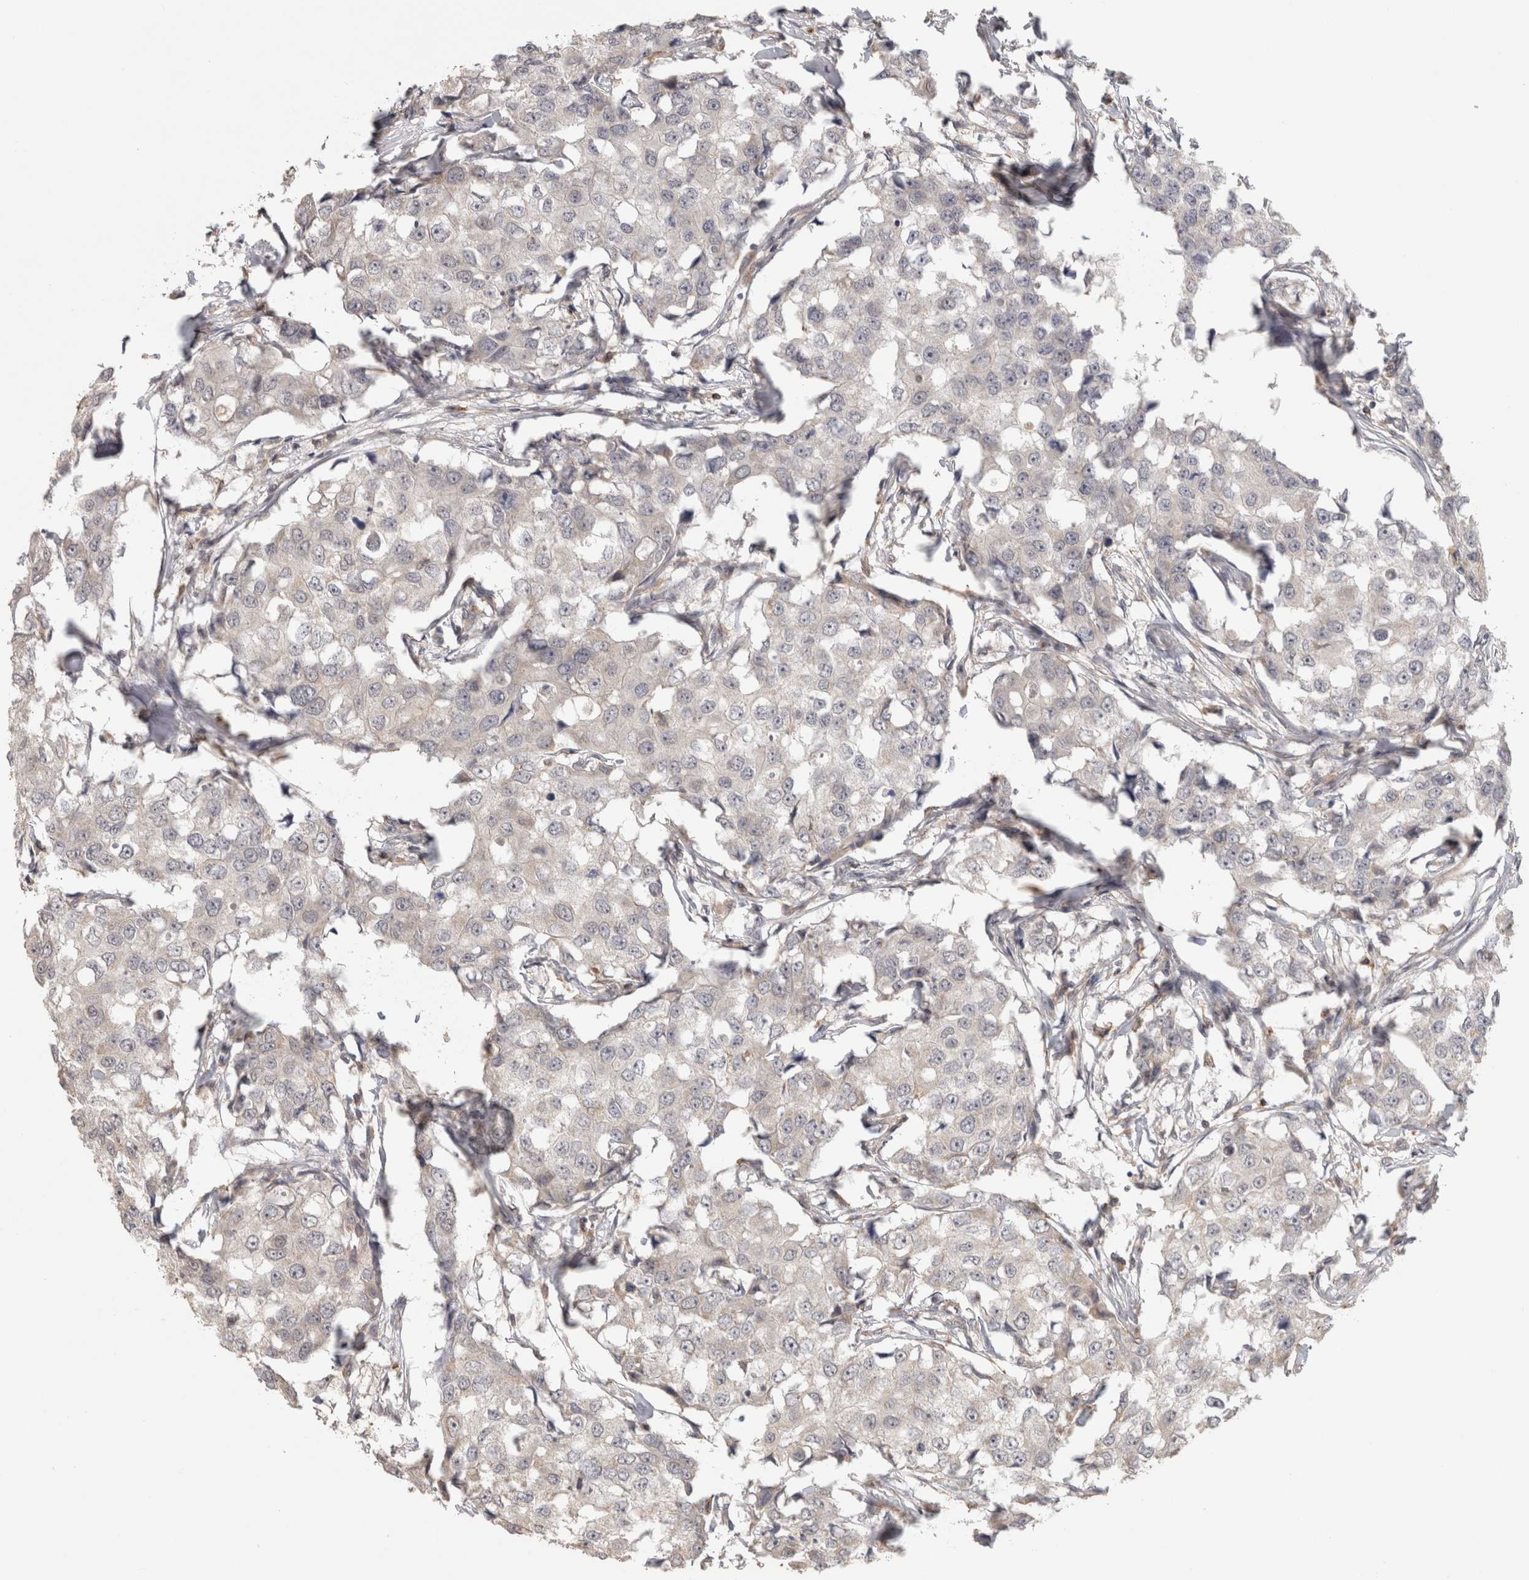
{"staining": {"intensity": "negative", "quantity": "none", "location": "none"}, "tissue": "breast cancer", "cell_type": "Tumor cells", "image_type": "cancer", "snomed": [{"axis": "morphology", "description": "Duct carcinoma"}, {"axis": "topography", "description": "Breast"}], "caption": "This is a image of immunohistochemistry (IHC) staining of breast cancer, which shows no staining in tumor cells. (DAB (3,3'-diaminobenzidine) immunohistochemistry visualized using brightfield microscopy, high magnification).", "gene": "HAVCR2", "patient": {"sex": "female", "age": 27}}